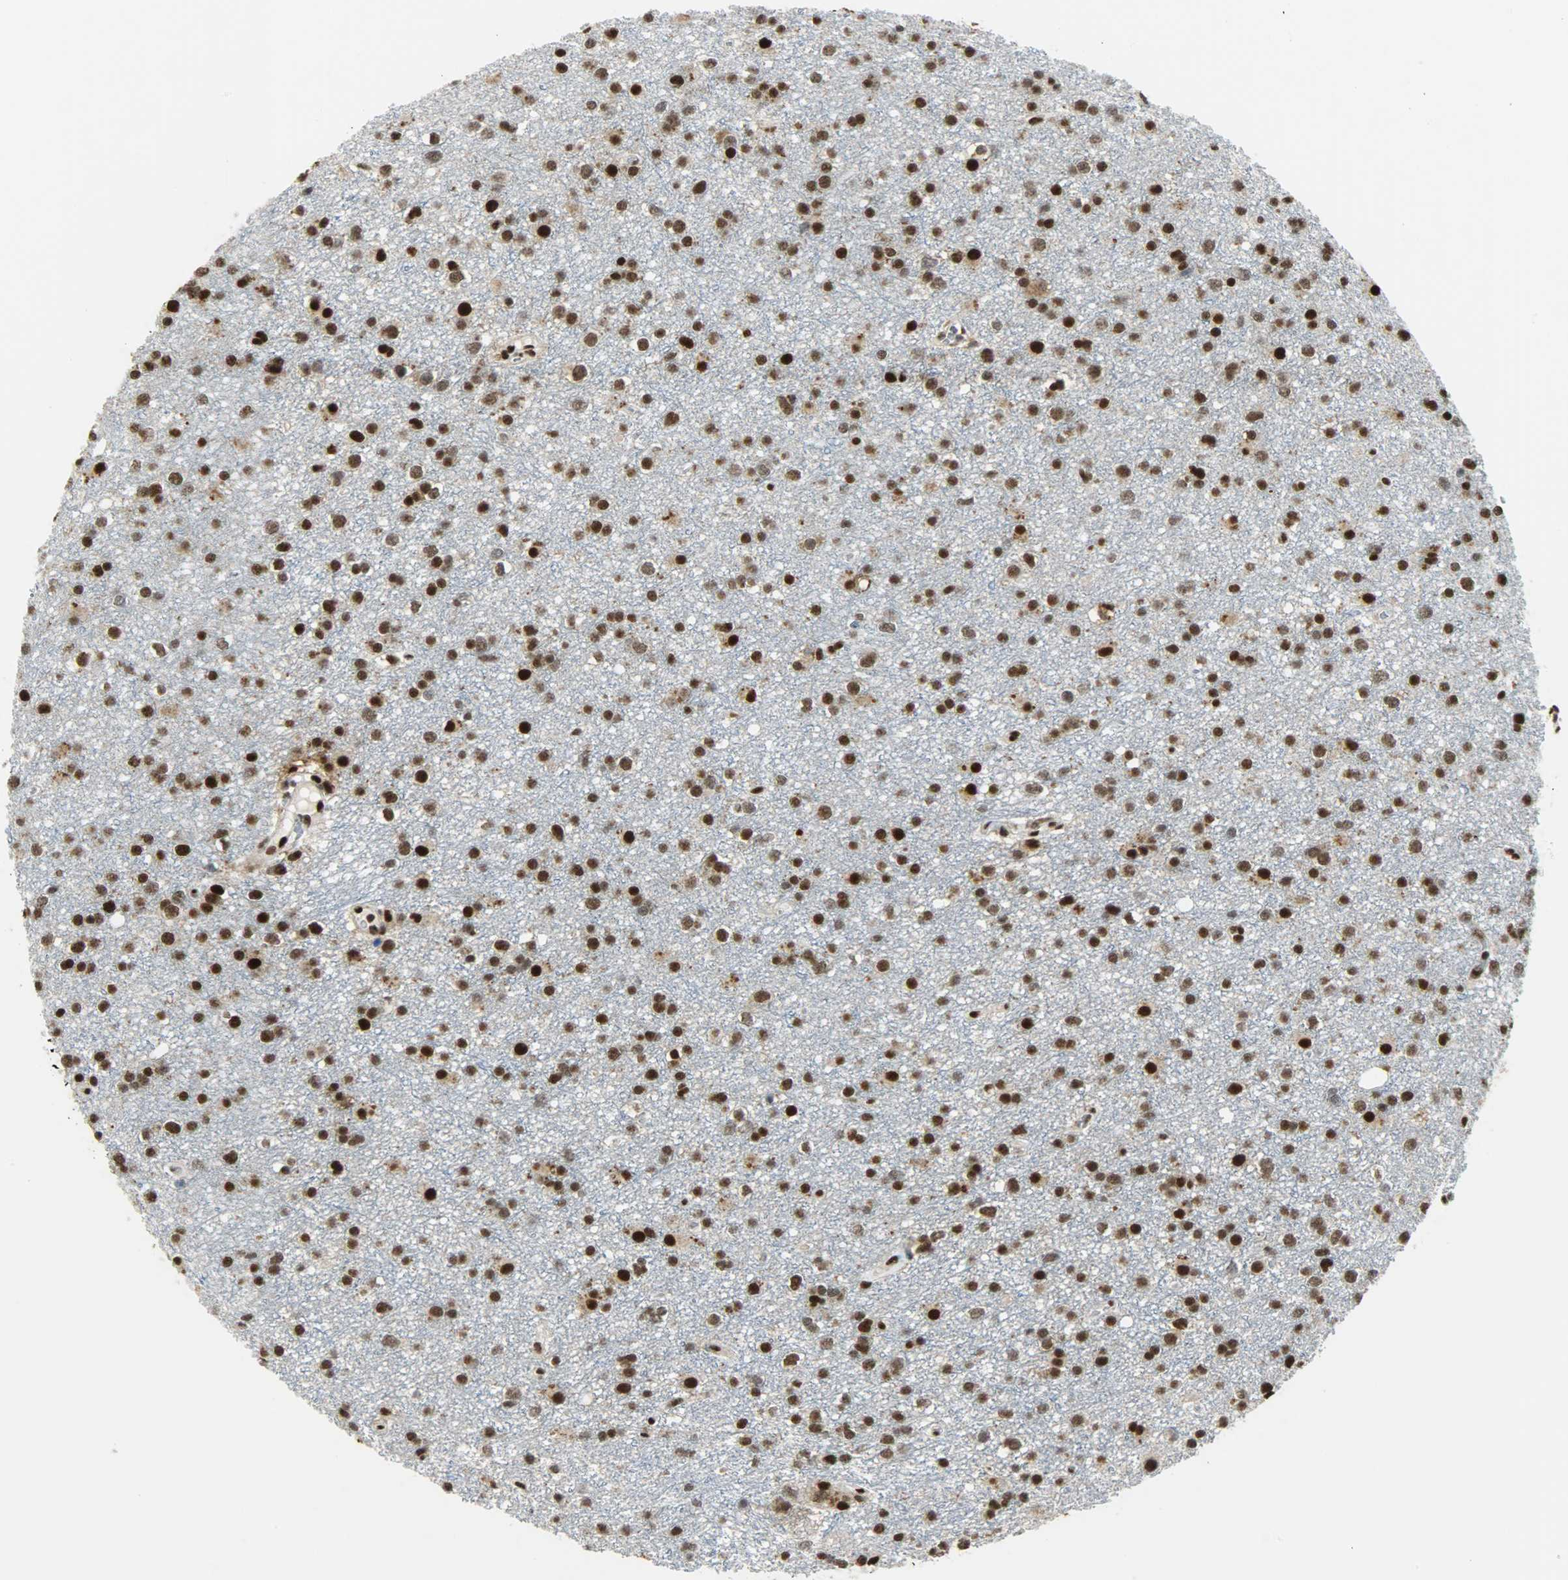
{"staining": {"intensity": "strong", "quantity": ">75%", "location": "nuclear"}, "tissue": "glioma", "cell_type": "Tumor cells", "image_type": "cancer", "snomed": [{"axis": "morphology", "description": "Glioma, malignant, Low grade"}, {"axis": "topography", "description": "Brain"}], "caption": "The immunohistochemical stain shows strong nuclear positivity in tumor cells of malignant low-grade glioma tissue. The staining is performed using DAB (3,3'-diaminobenzidine) brown chromogen to label protein expression. The nuclei are counter-stained blue using hematoxylin.", "gene": "SSB", "patient": {"sex": "male", "age": 42}}